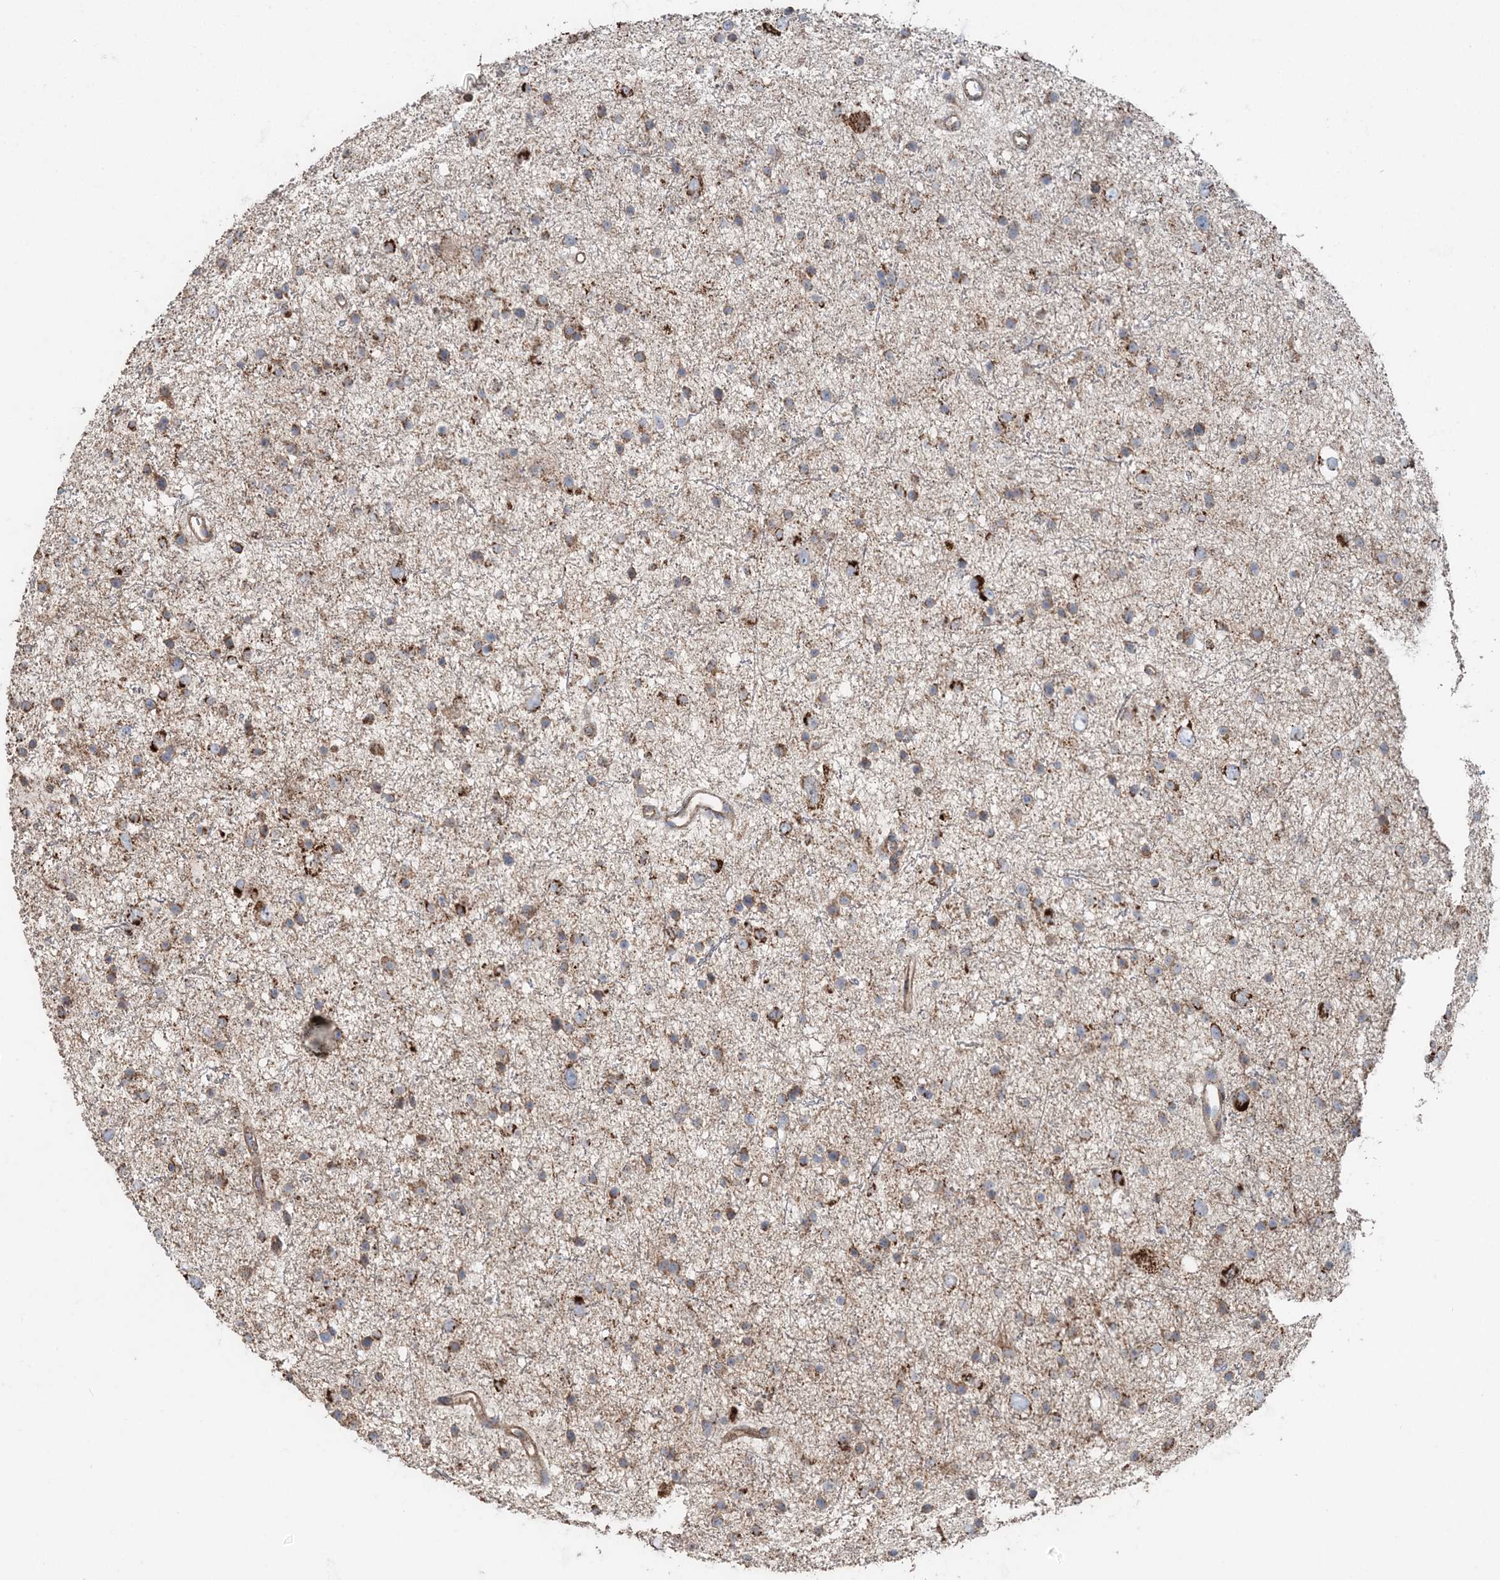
{"staining": {"intensity": "strong", "quantity": "25%-75%", "location": "cytoplasmic/membranous"}, "tissue": "glioma", "cell_type": "Tumor cells", "image_type": "cancer", "snomed": [{"axis": "morphology", "description": "Glioma, malignant, Low grade"}, {"axis": "topography", "description": "Brain"}], "caption": "Strong cytoplasmic/membranous protein staining is present in about 25%-75% of tumor cells in malignant low-grade glioma. (Brightfield microscopy of DAB IHC at high magnification).", "gene": "LRPPRC", "patient": {"sex": "female", "age": 37}}